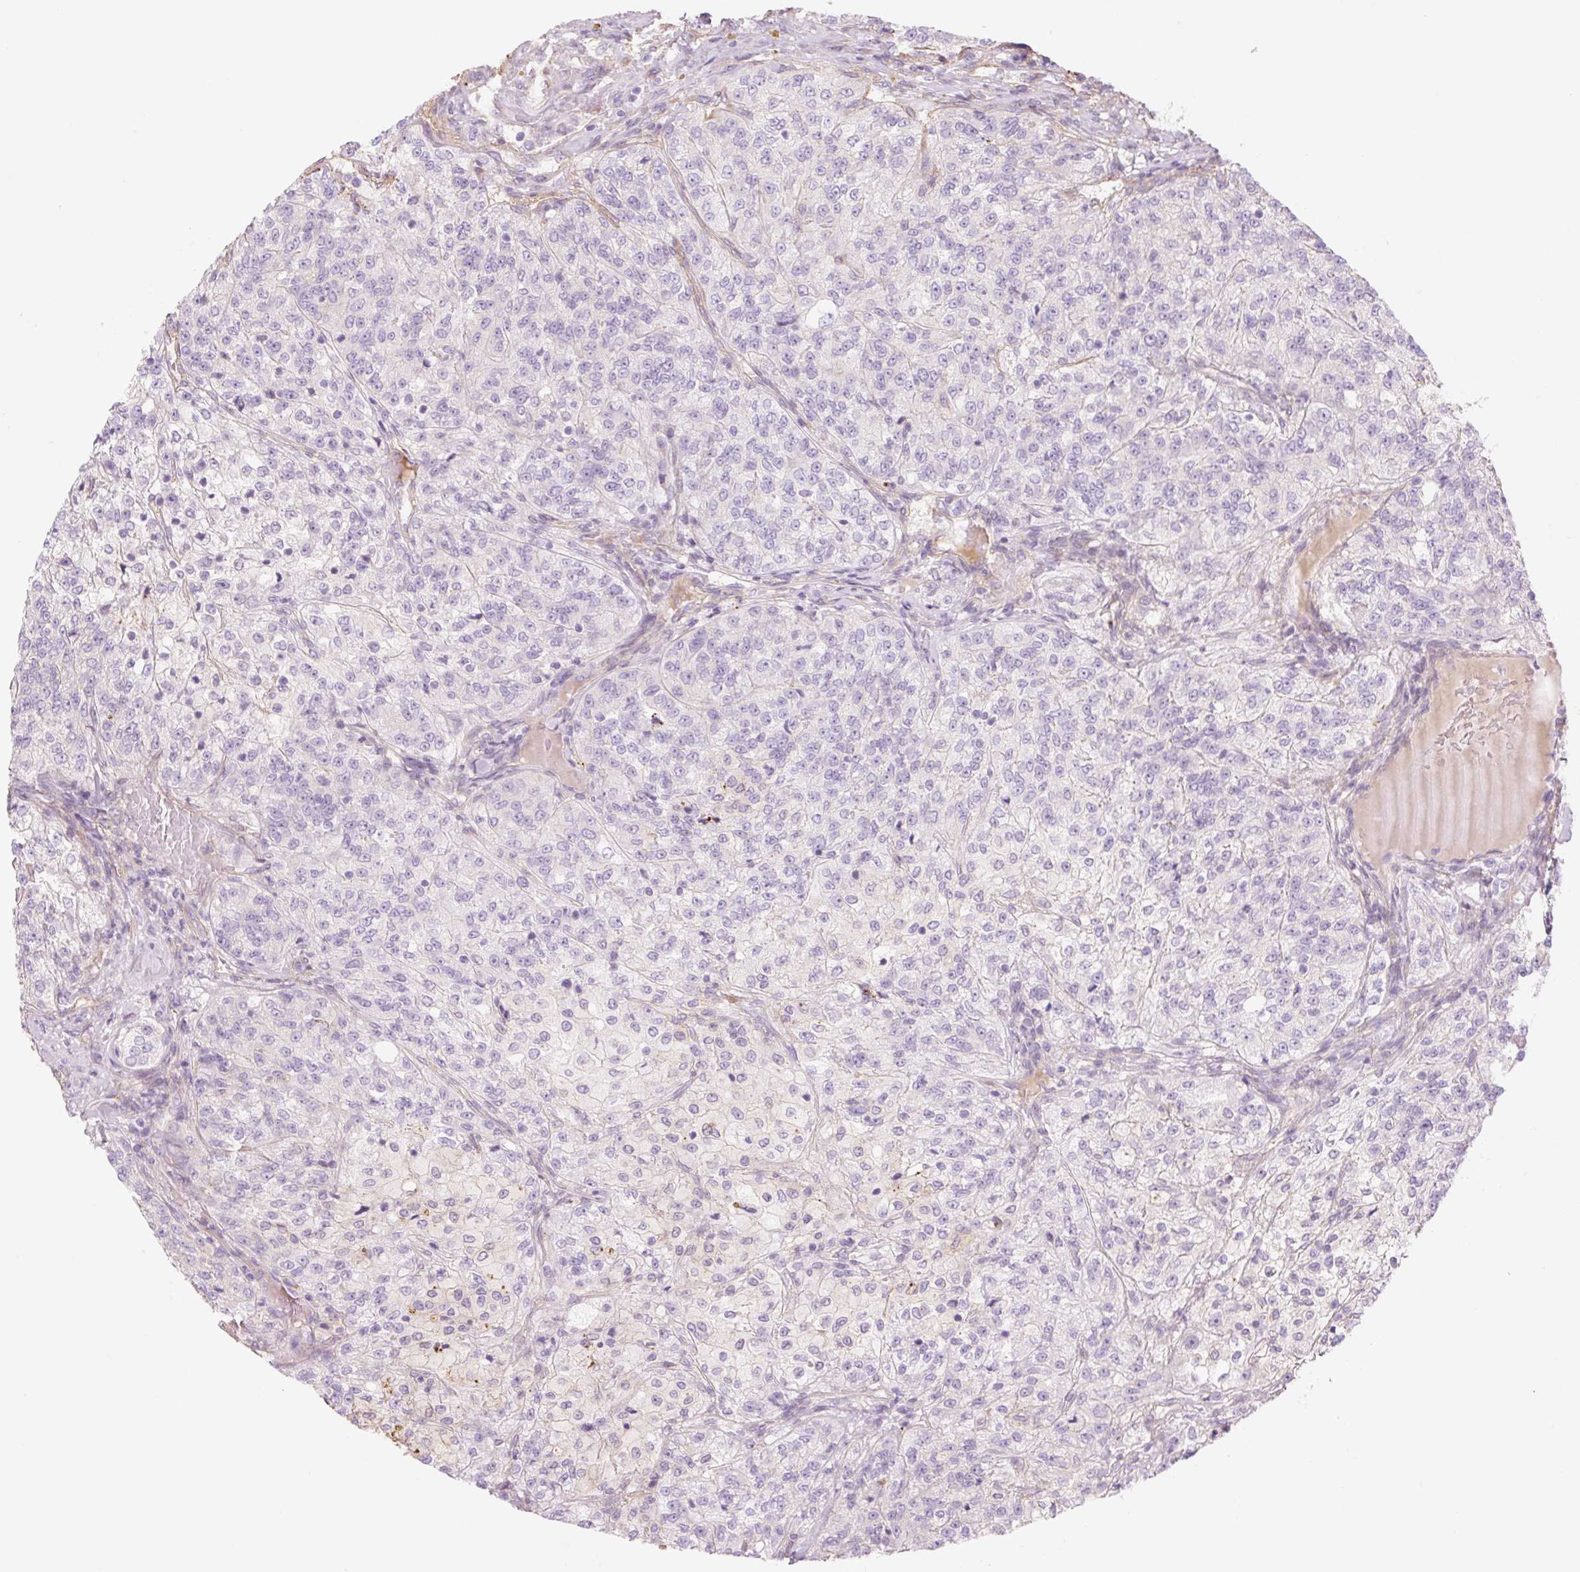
{"staining": {"intensity": "negative", "quantity": "none", "location": "none"}, "tissue": "renal cancer", "cell_type": "Tumor cells", "image_type": "cancer", "snomed": [{"axis": "morphology", "description": "Adenocarcinoma, NOS"}, {"axis": "topography", "description": "Kidney"}], "caption": "There is no significant positivity in tumor cells of adenocarcinoma (renal).", "gene": "NLRP5", "patient": {"sex": "female", "age": 63}}